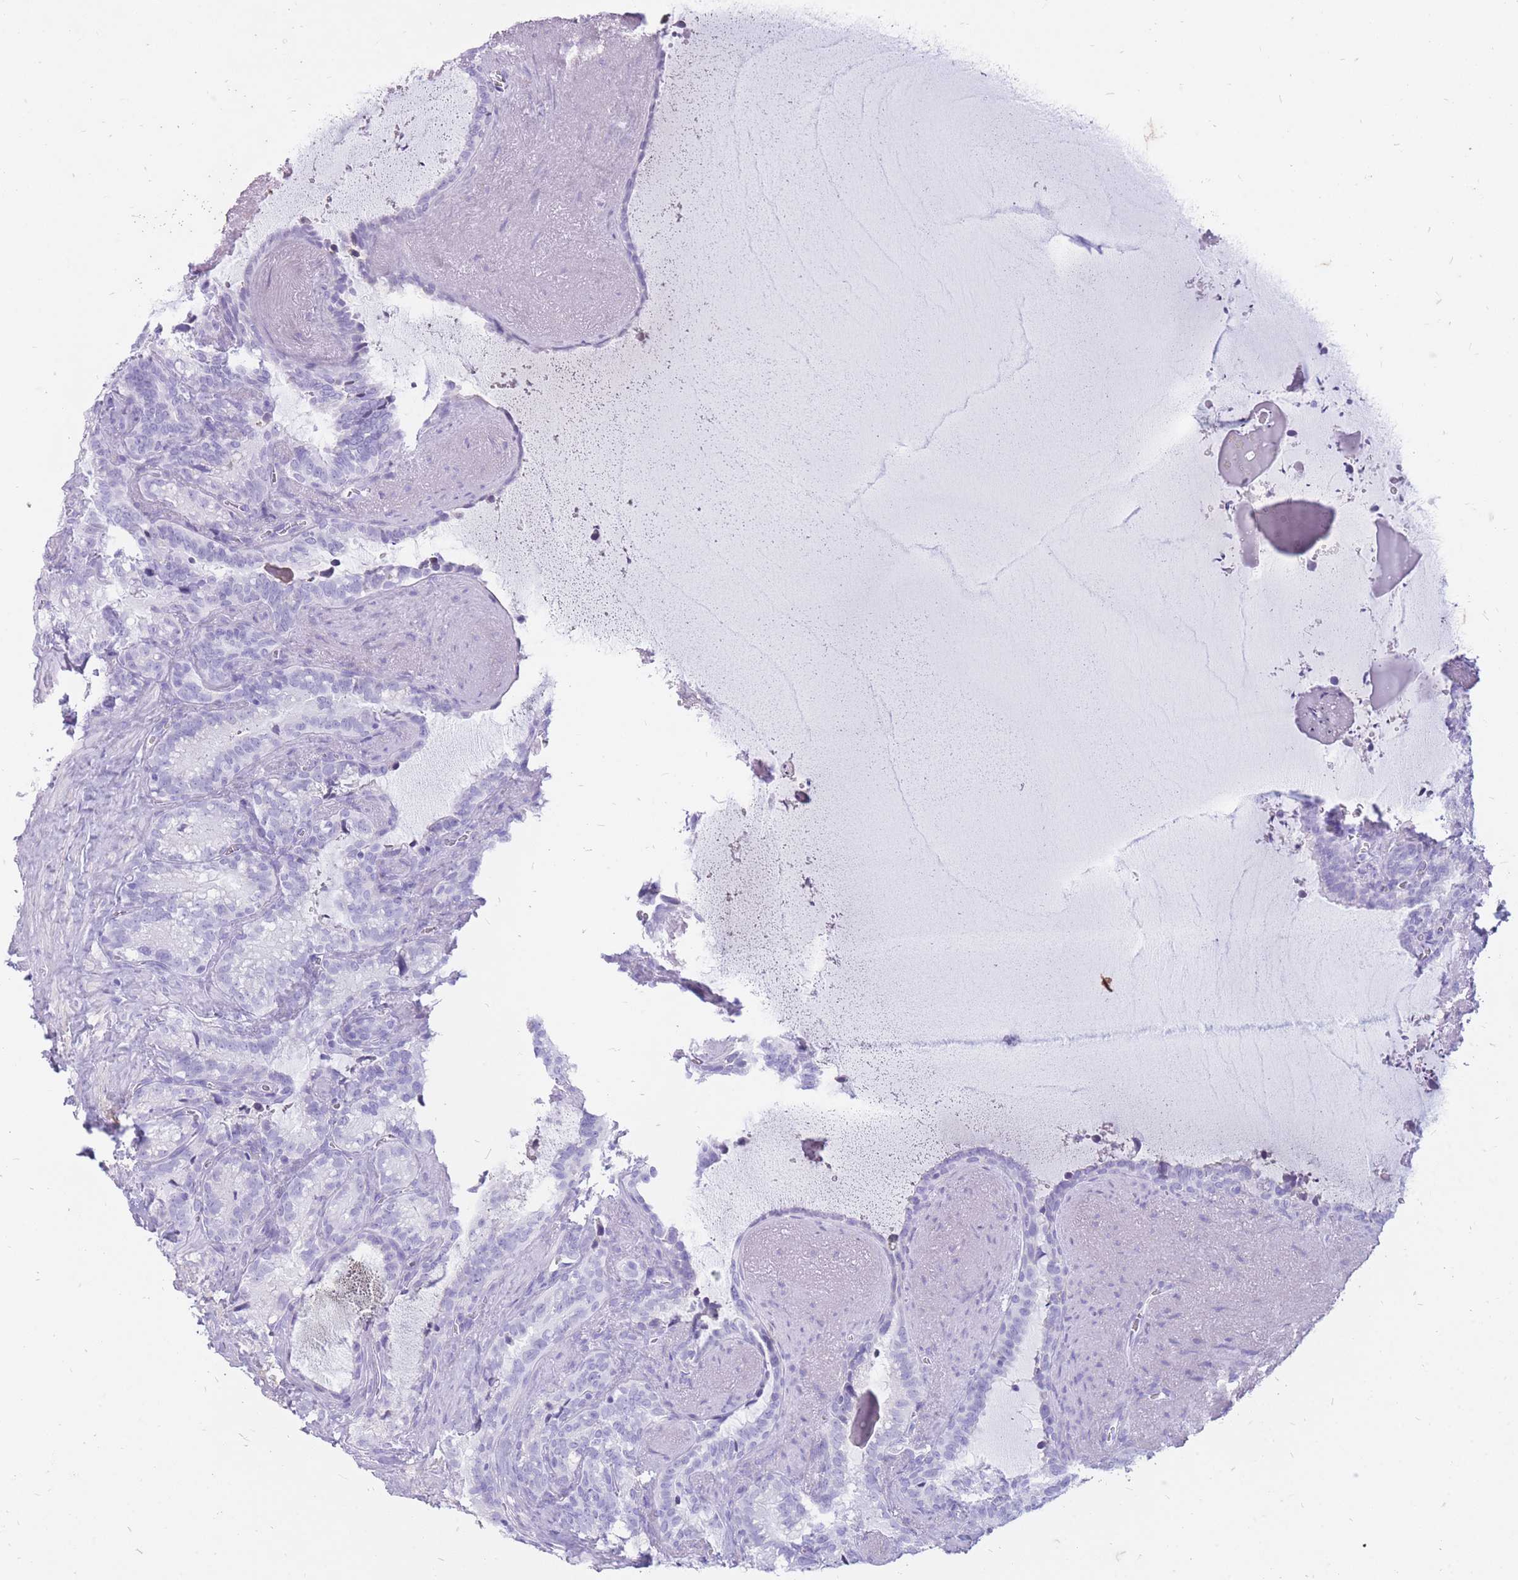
{"staining": {"intensity": "negative", "quantity": "none", "location": "none"}, "tissue": "seminal vesicle", "cell_type": "Glandular cells", "image_type": "normal", "snomed": [{"axis": "morphology", "description": "Normal tissue, NOS"}, {"axis": "topography", "description": "Prostate"}, {"axis": "topography", "description": "Seminal veicle"}], "caption": "A photomicrograph of human seminal vesicle is negative for staining in glandular cells. The staining is performed using DAB brown chromogen with nuclei counter-stained in using hematoxylin.", "gene": "ZFP37", "patient": {"sex": "male", "age": 58}}